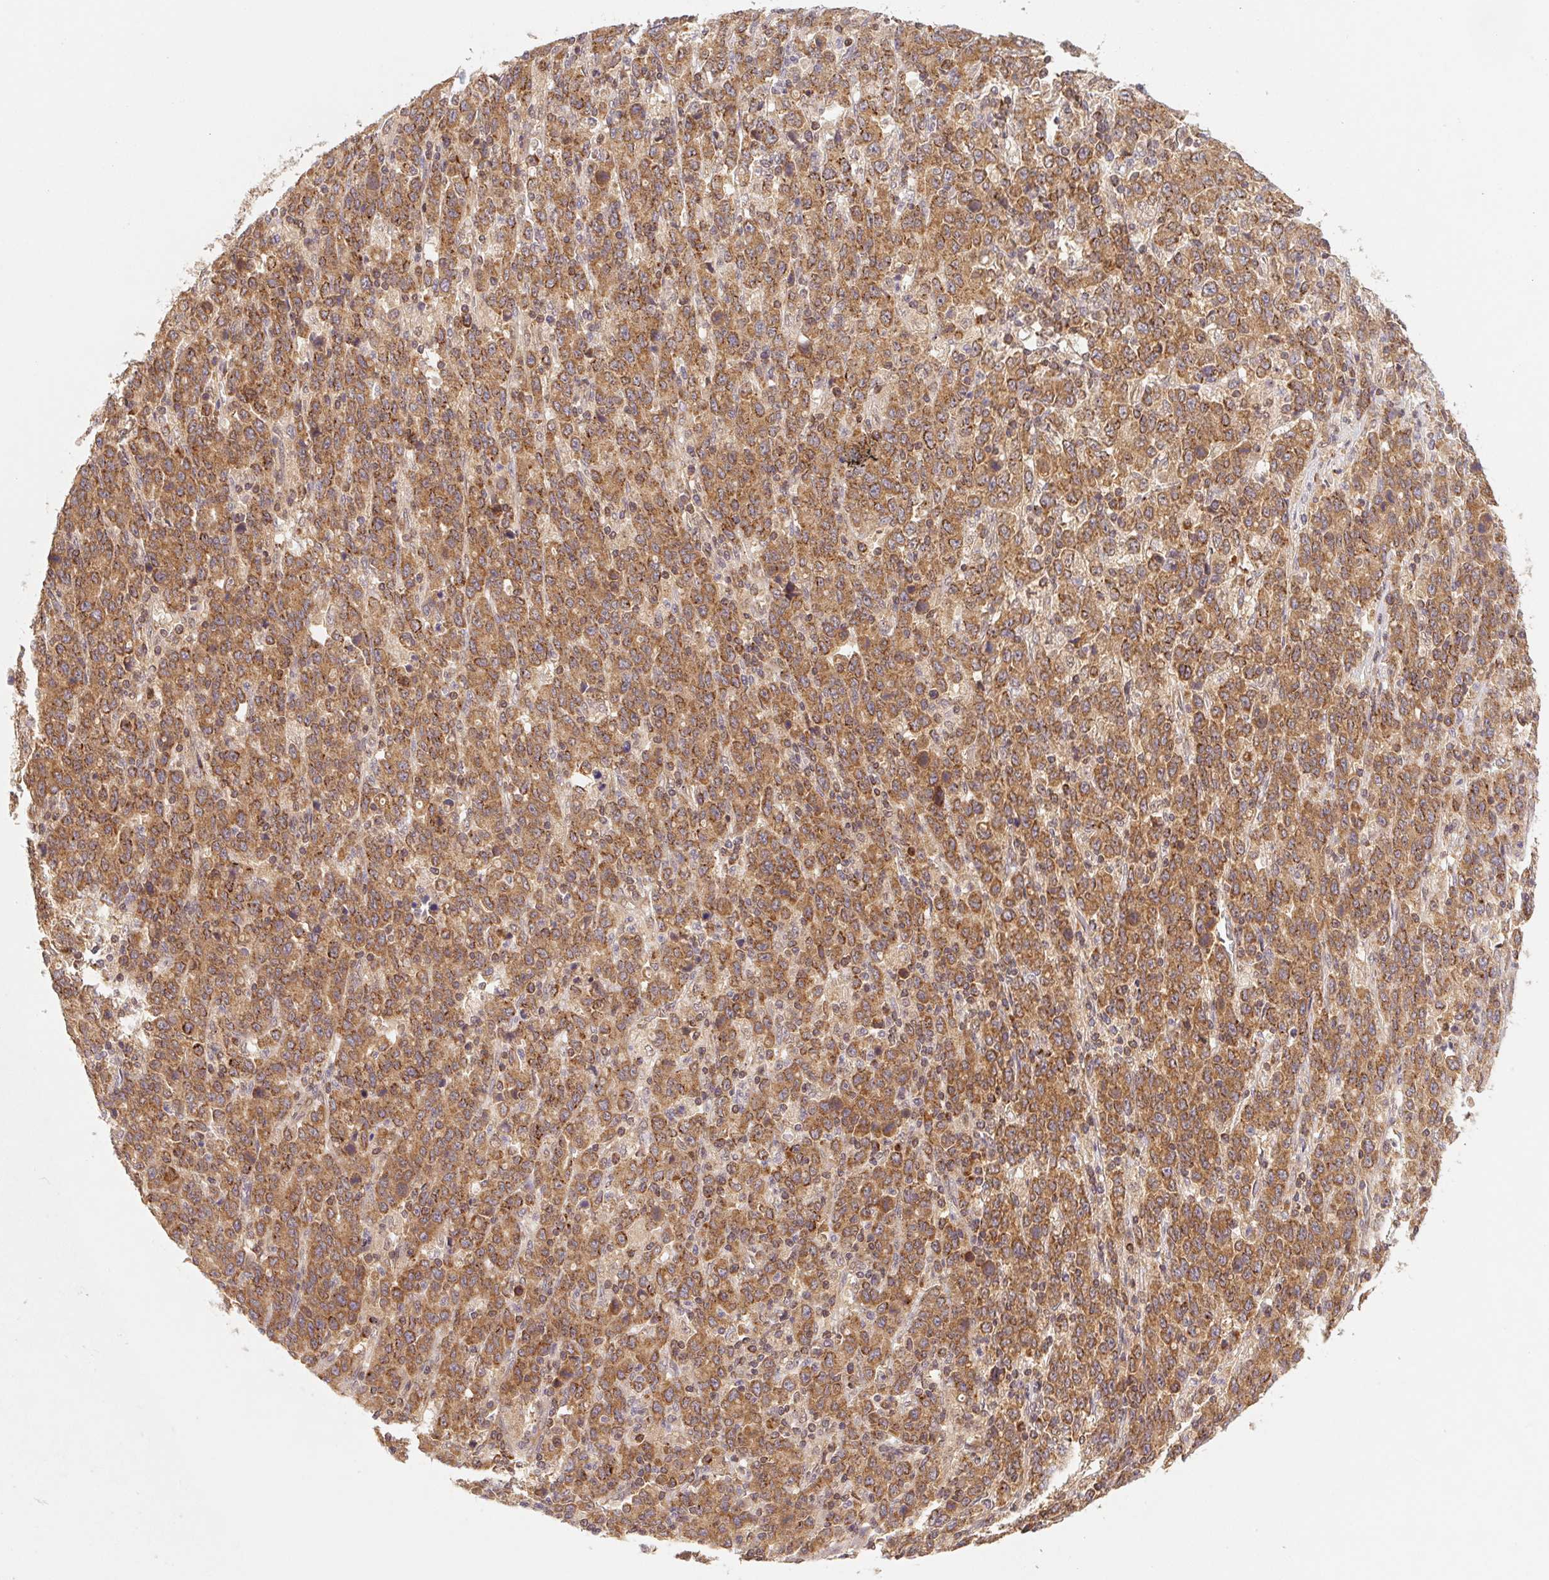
{"staining": {"intensity": "moderate", "quantity": ">75%", "location": "cytoplasmic/membranous"}, "tissue": "stomach cancer", "cell_type": "Tumor cells", "image_type": "cancer", "snomed": [{"axis": "morphology", "description": "Adenocarcinoma, NOS"}, {"axis": "topography", "description": "Stomach, upper"}], "caption": "The micrograph reveals immunohistochemical staining of stomach cancer. There is moderate cytoplasmic/membranous positivity is appreciated in approximately >75% of tumor cells. (IHC, brightfield microscopy, high magnification).", "gene": "MTHFD1", "patient": {"sex": "male", "age": 69}}